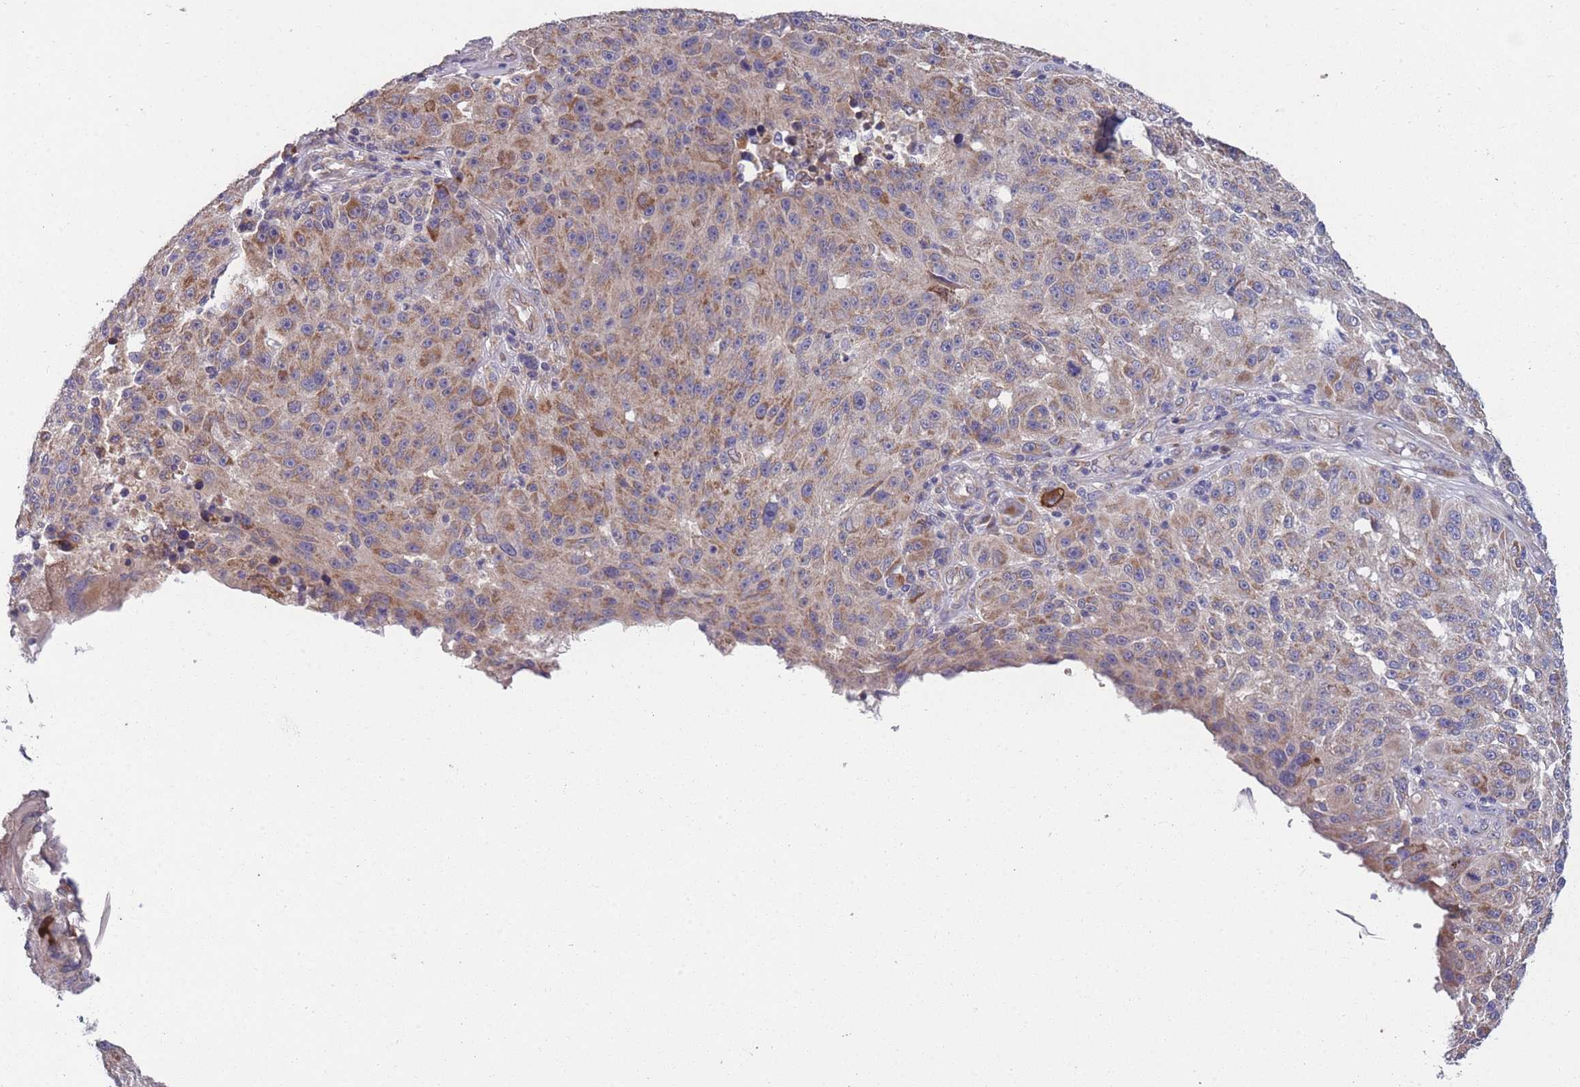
{"staining": {"intensity": "moderate", "quantity": ">75%", "location": "cytoplasmic/membranous"}, "tissue": "melanoma", "cell_type": "Tumor cells", "image_type": "cancer", "snomed": [{"axis": "morphology", "description": "Malignant melanoma, NOS"}, {"axis": "topography", "description": "Skin"}], "caption": "Brown immunohistochemical staining in human malignant melanoma demonstrates moderate cytoplasmic/membranous staining in about >75% of tumor cells.", "gene": "STIM2", "patient": {"sex": "male", "age": 53}}